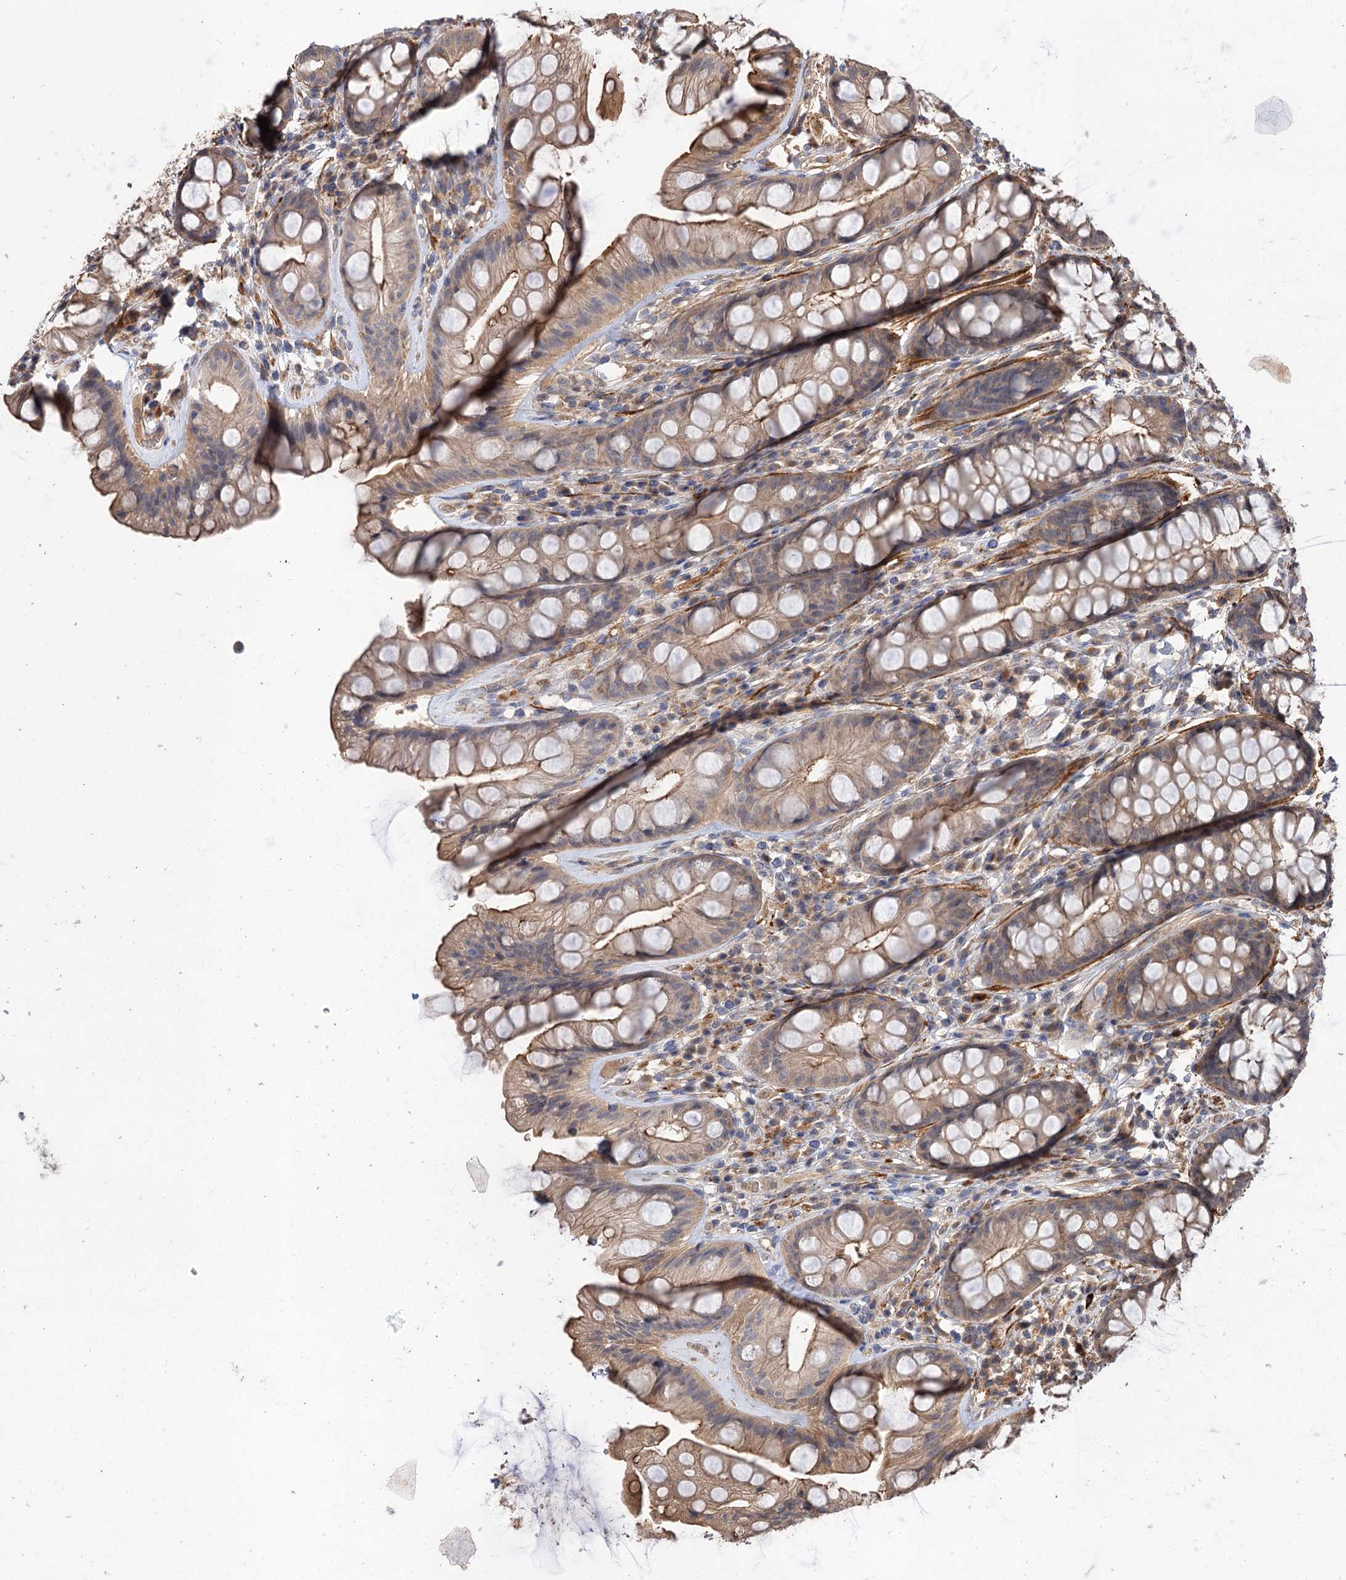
{"staining": {"intensity": "moderate", "quantity": ">75%", "location": "cytoplasmic/membranous"}, "tissue": "rectum", "cell_type": "Glandular cells", "image_type": "normal", "snomed": [{"axis": "morphology", "description": "Normal tissue, NOS"}, {"axis": "topography", "description": "Rectum"}], "caption": "Immunohistochemistry (IHC) photomicrograph of benign rectum: human rectum stained using immunohistochemistry exhibits medium levels of moderate protein expression localized specifically in the cytoplasmic/membranous of glandular cells, appearing as a cytoplasmic/membranous brown color.", "gene": "FBXW8", "patient": {"sex": "male", "age": 74}}